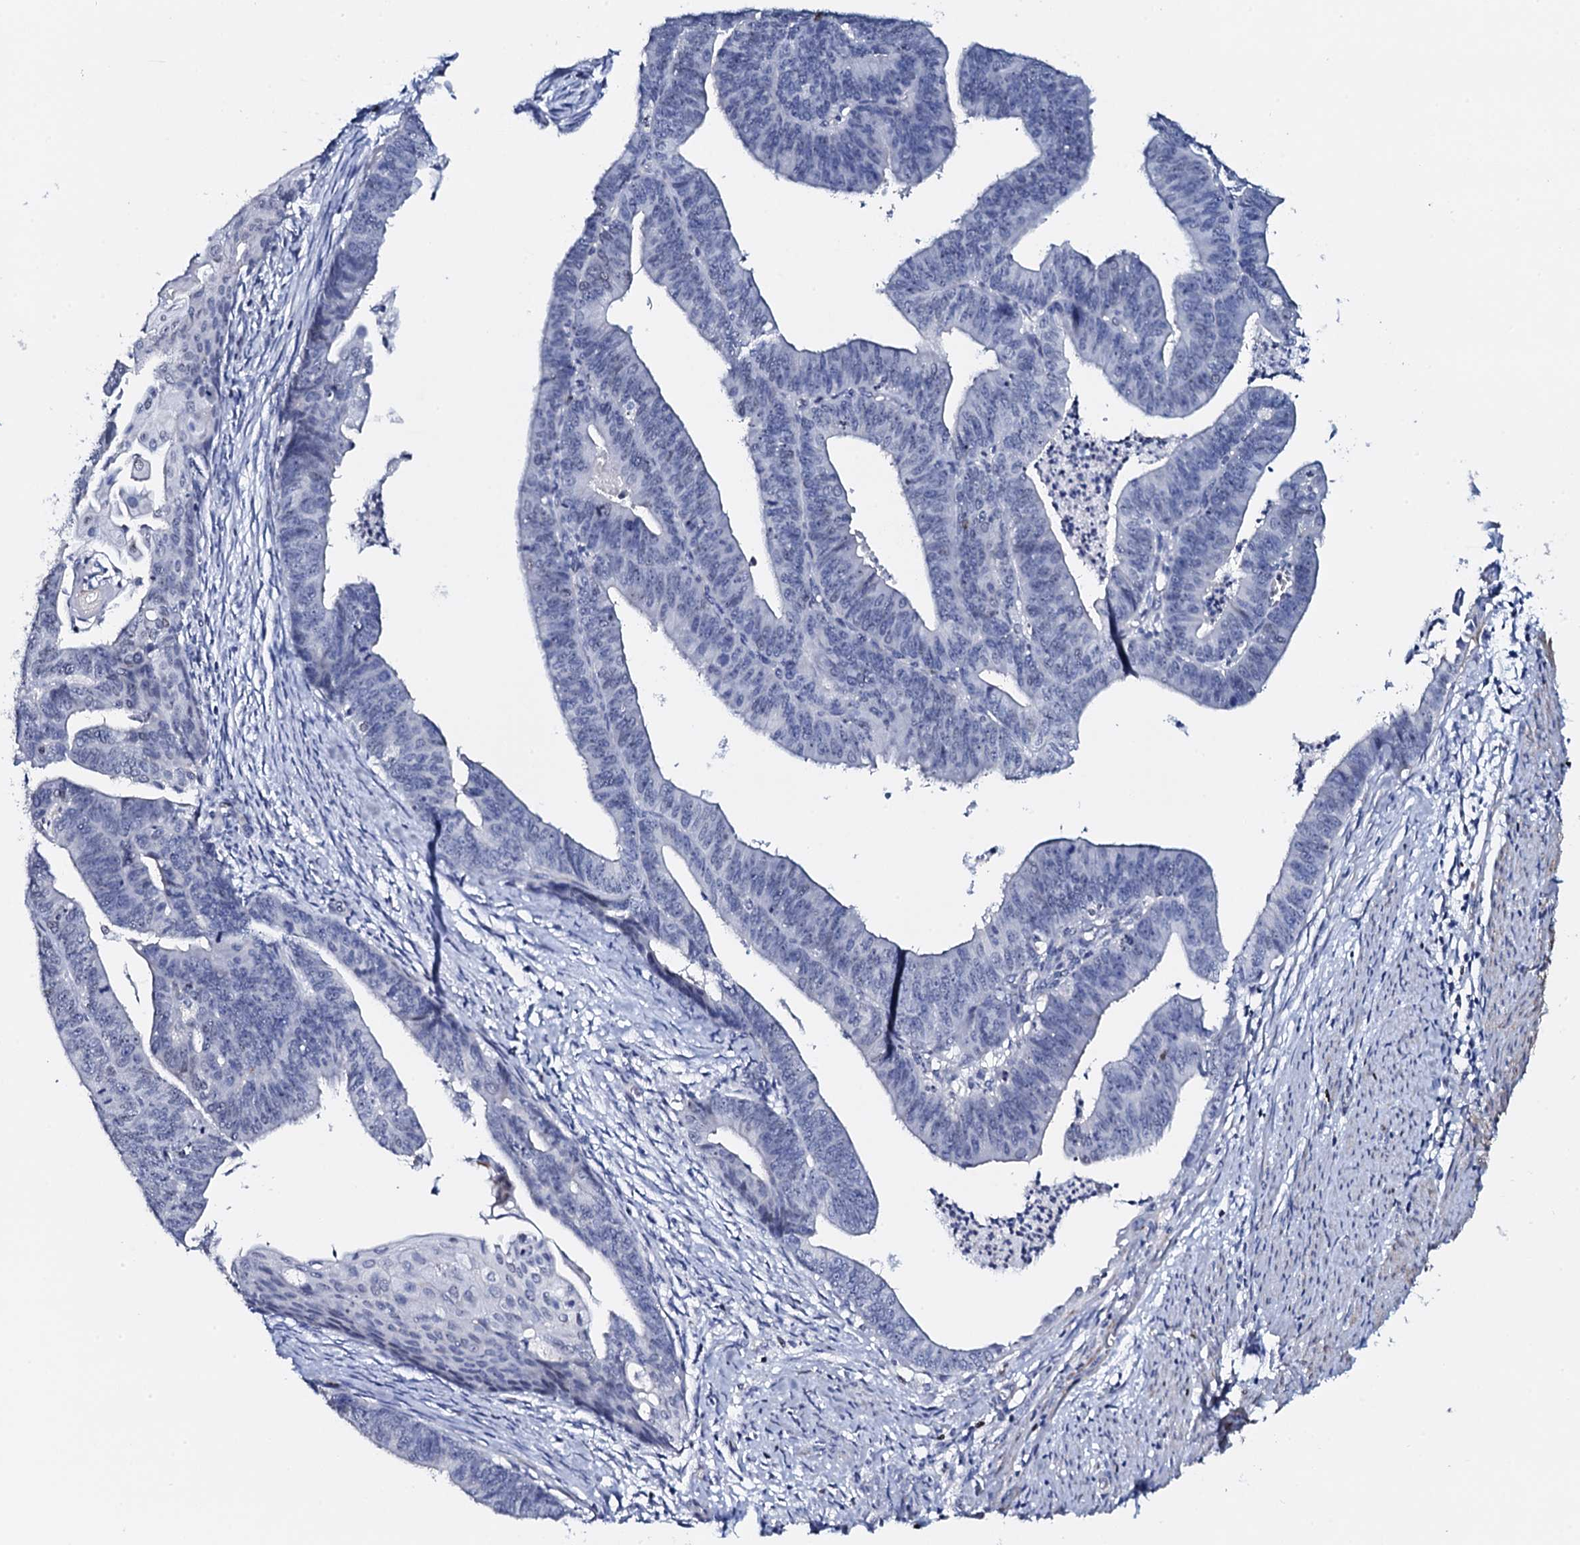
{"staining": {"intensity": "negative", "quantity": "none", "location": "none"}, "tissue": "endometrial cancer", "cell_type": "Tumor cells", "image_type": "cancer", "snomed": [{"axis": "morphology", "description": "Adenocarcinoma, NOS"}, {"axis": "topography", "description": "Endometrium"}], "caption": "High magnification brightfield microscopy of endometrial adenocarcinoma stained with DAB (3,3'-diaminobenzidine) (brown) and counterstained with hematoxylin (blue): tumor cells show no significant staining.", "gene": "NPM2", "patient": {"sex": "female", "age": 73}}